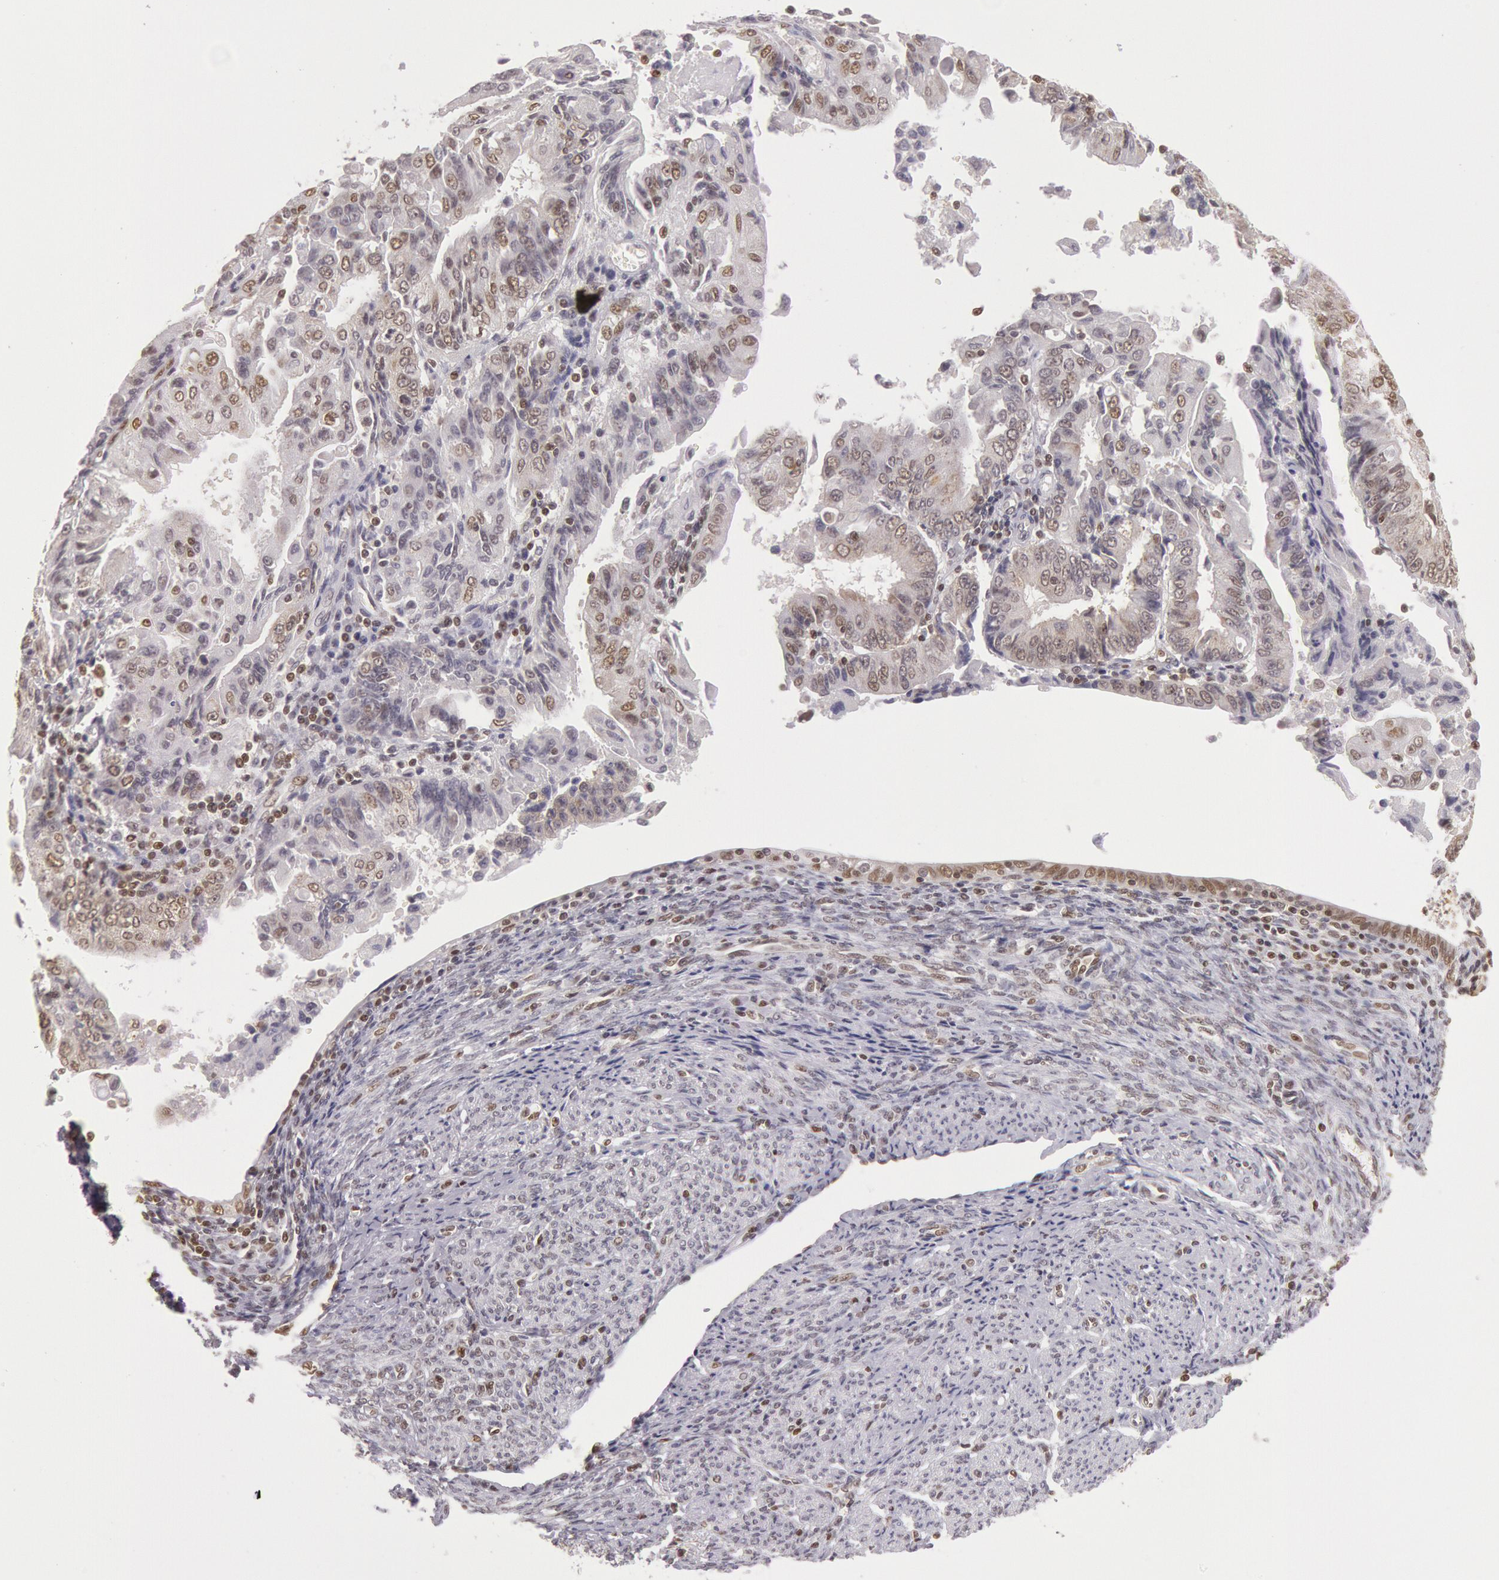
{"staining": {"intensity": "weak", "quantity": ">75%", "location": "nuclear"}, "tissue": "endometrial cancer", "cell_type": "Tumor cells", "image_type": "cancer", "snomed": [{"axis": "morphology", "description": "Adenocarcinoma, NOS"}, {"axis": "topography", "description": "Endometrium"}], "caption": "Weak nuclear protein positivity is present in approximately >75% of tumor cells in endometrial cancer (adenocarcinoma). The protein of interest is stained brown, and the nuclei are stained in blue (DAB IHC with brightfield microscopy, high magnification).", "gene": "ESS2", "patient": {"sex": "female", "age": 75}}